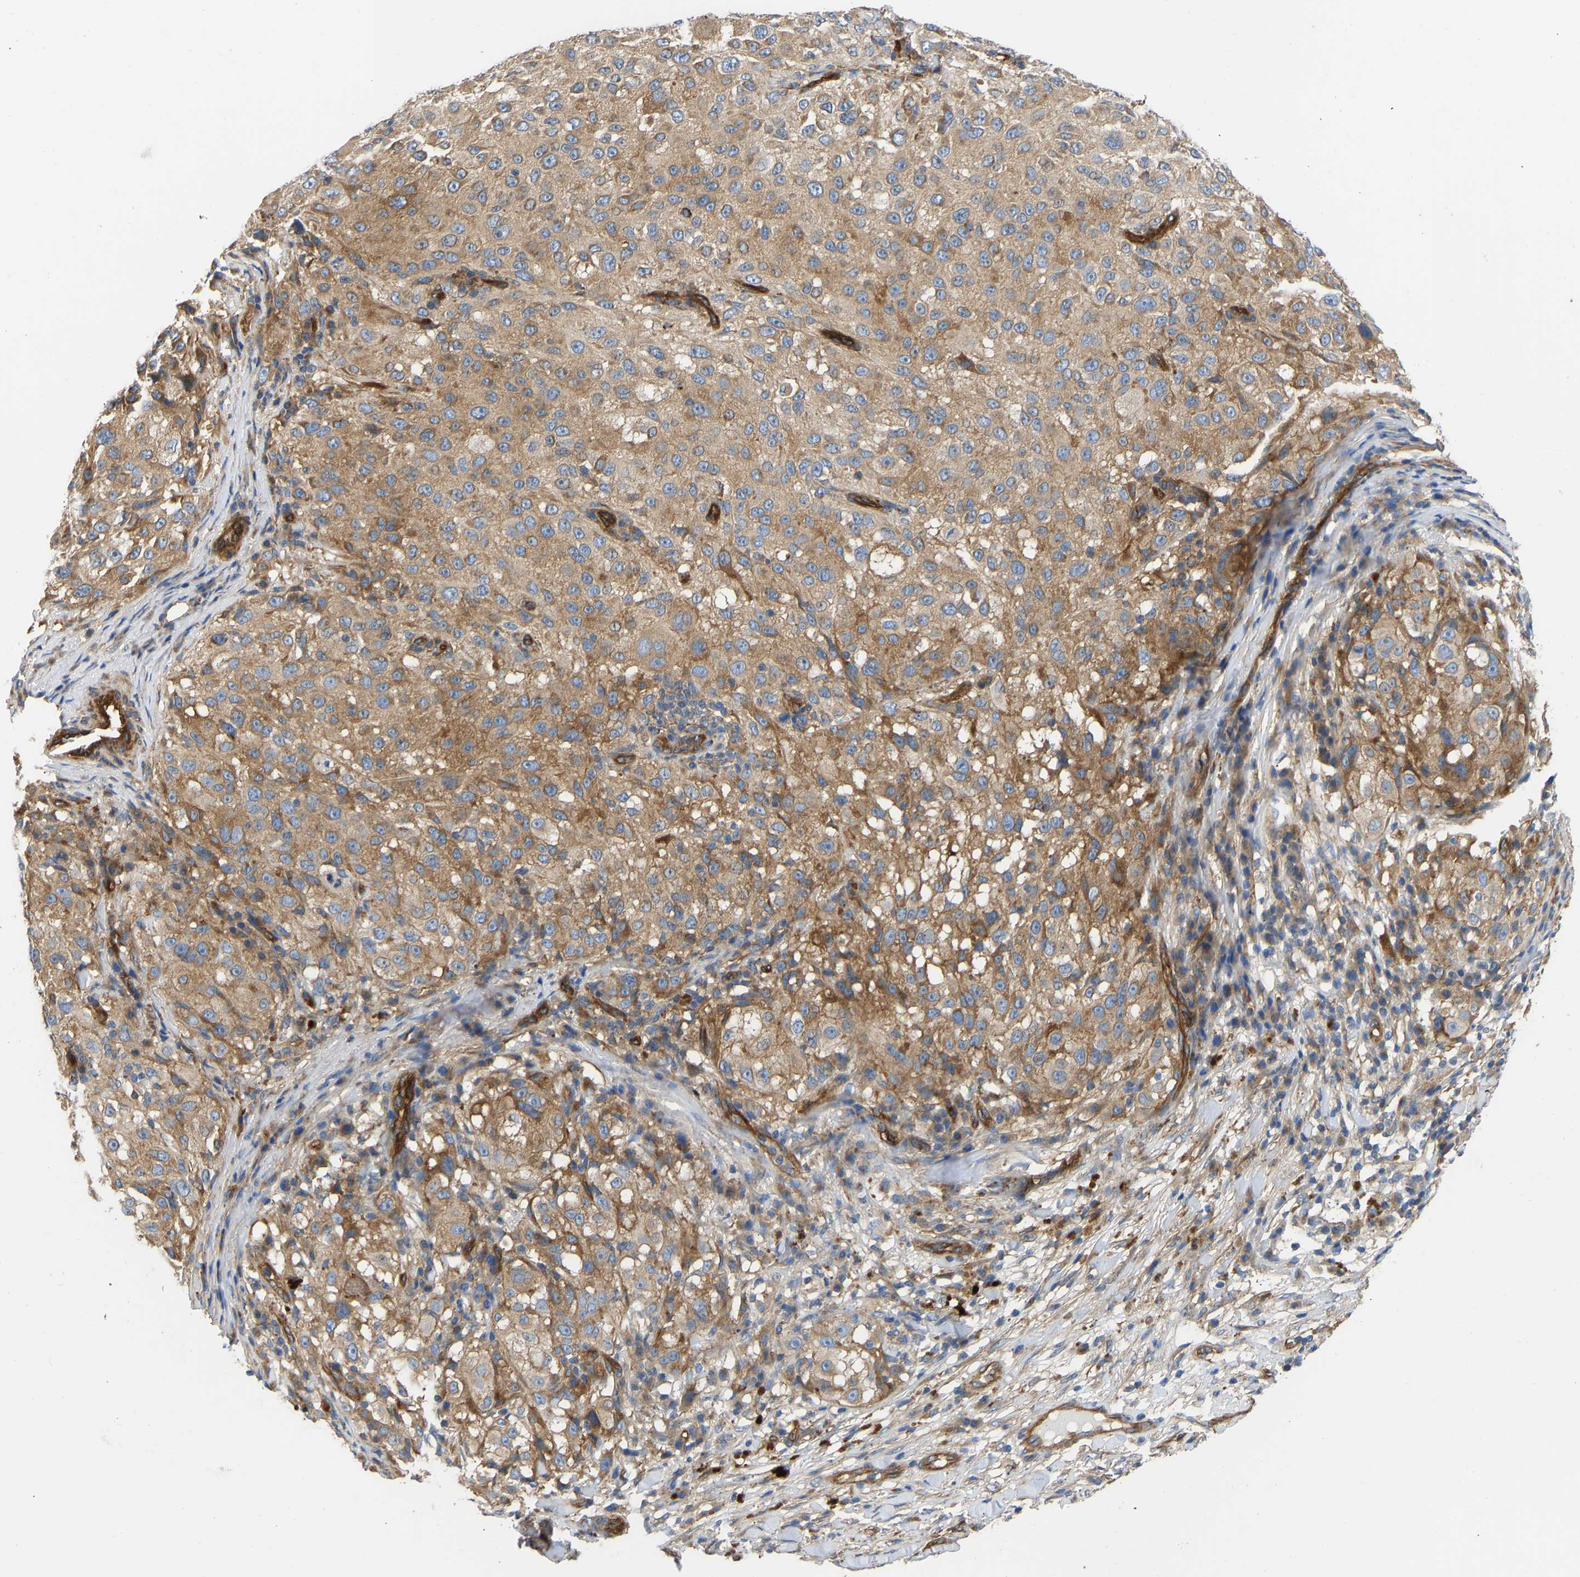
{"staining": {"intensity": "moderate", "quantity": ">75%", "location": "cytoplasmic/membranous"}, "tissue": "melanoma", "cell_type": "Tumor cells", "image_type": "cancer", "snomed": [{"axis": "morphology", "description": "Necrosis, NOS"}, {"axis": "morphology", "description": "Malignant melanoma, NOS"}, {"axis": "topography", "description": "Skin"}], "caption": "Melanoma stained with a brown dye displays moderate cytoplasmic/membranous positive positivity in about >75% of tumor cells.", "gene": "MYO1C", "patient": {"sex": "female", "age": 87}}